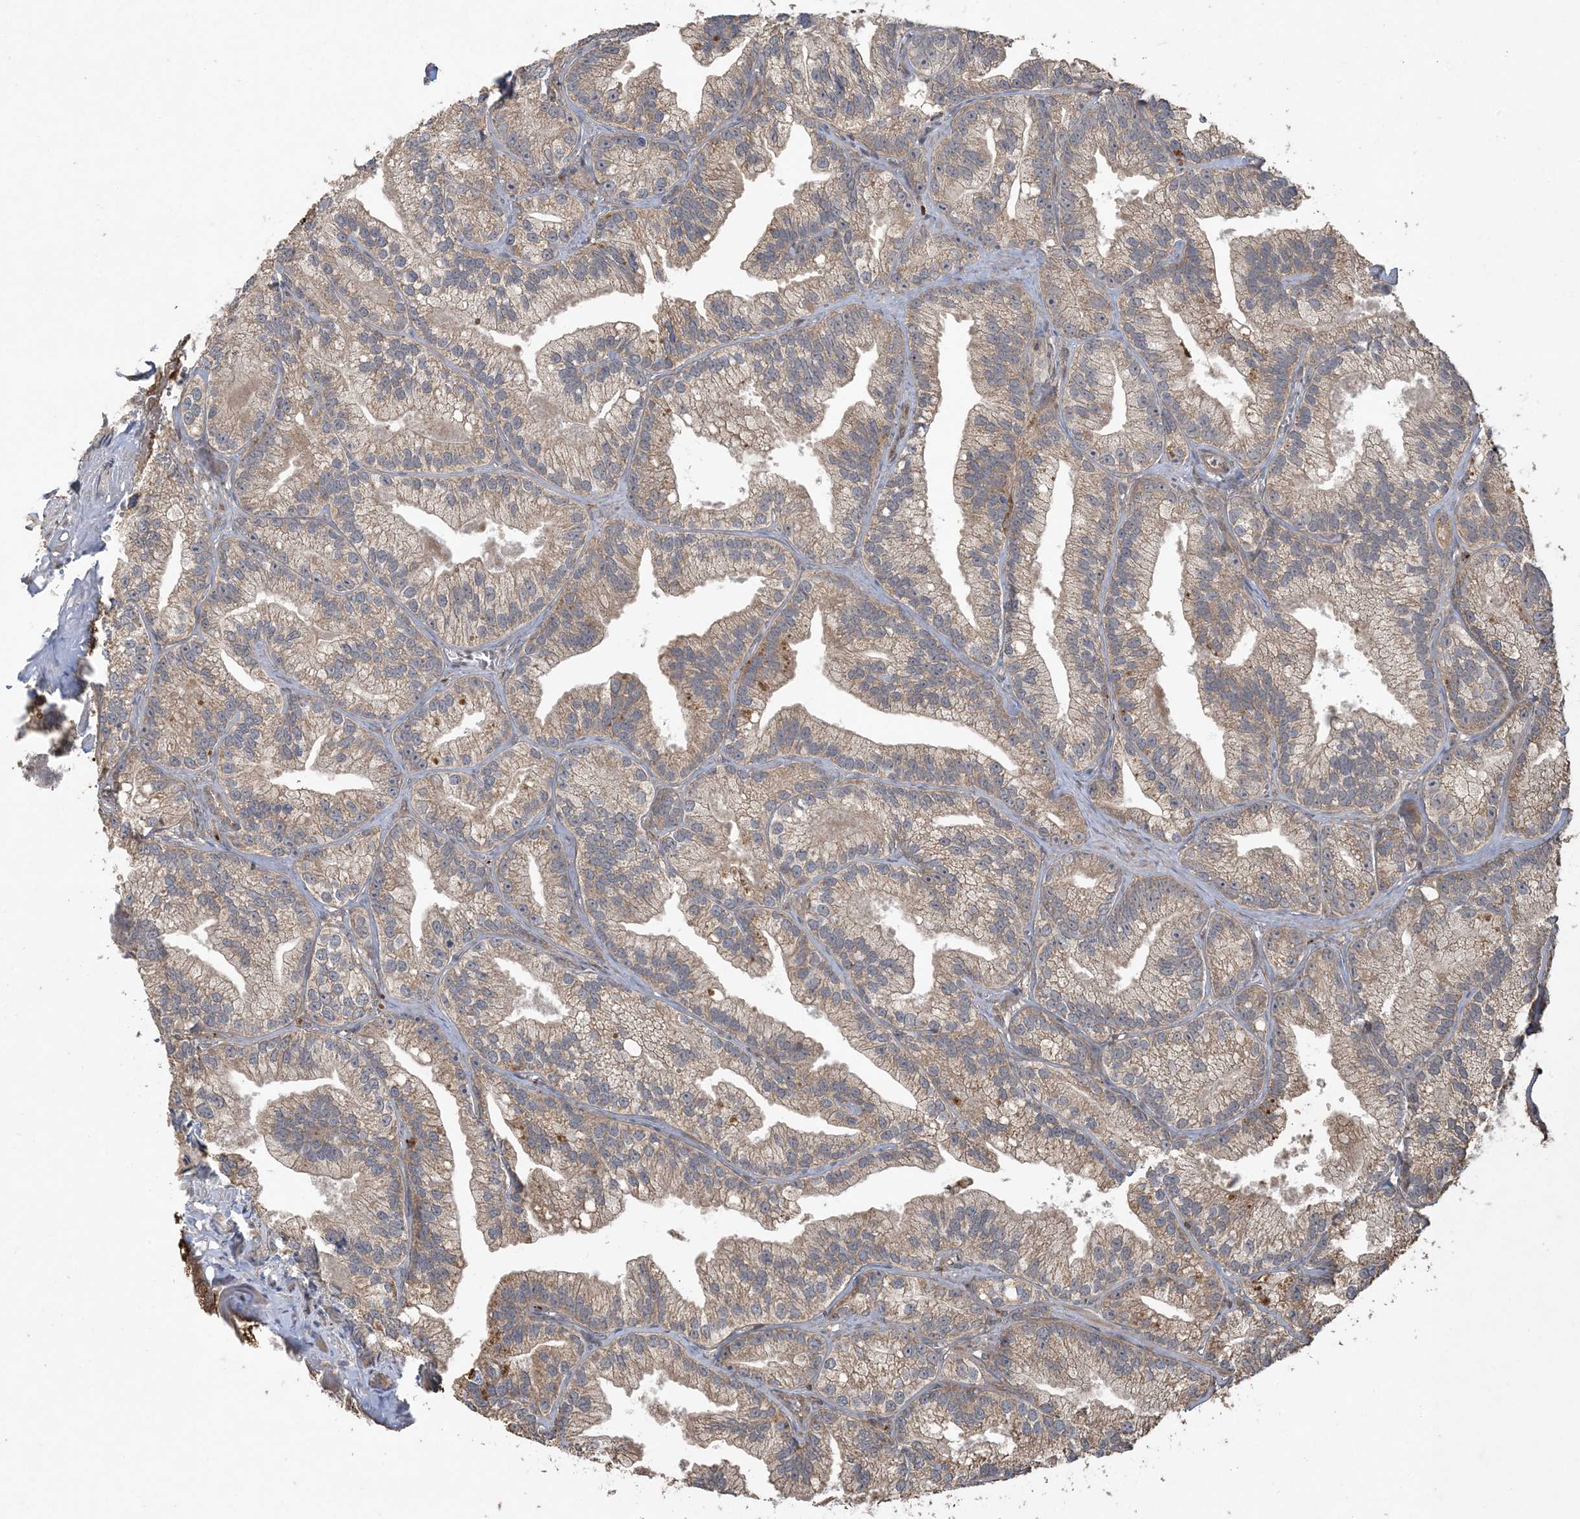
{"staining": {"intensity": "weak", "quantity": ">75%", "location": "cytoplasmic/membranous"}, "tissue": "prostate cancer", "cell_type": "Tumor cells", "image_type": "cancer", "snomed": [{"axis": "morphology", "description": "Adenocarcinoma, Low grade"}, {"axis": "topography", "description": "Prostate"}], "caption": "Human prostate cancer (low-grade adenocarcinoma) stained with a protein marker shows weak staining in tumor cells.", "gene": "EFCAB8", "patient": {"sex": "male", "age": 89}}